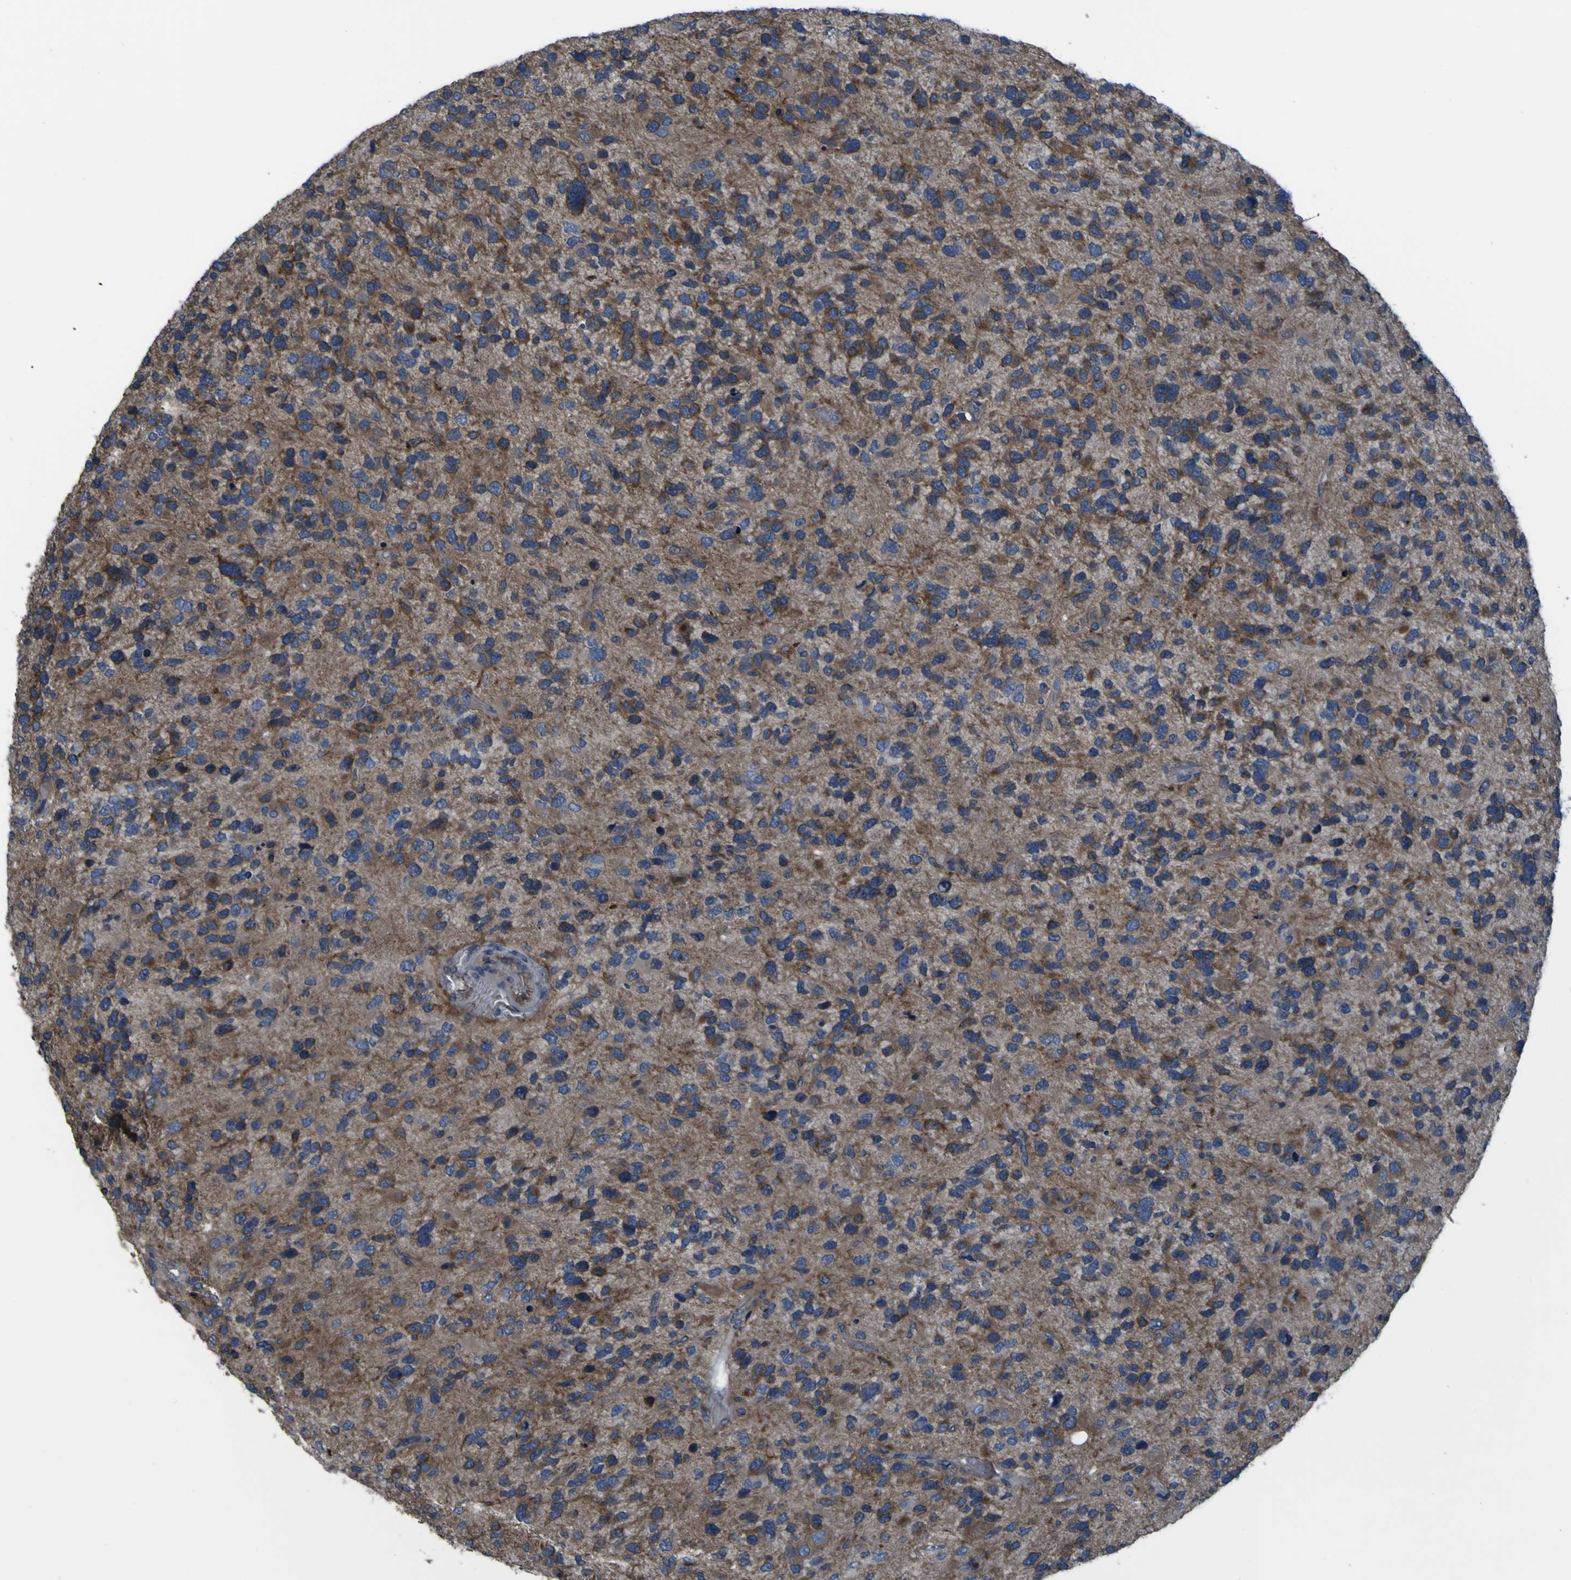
{"staining": {"intensity": "moderate", "quantity": ">75%", "location": "cytoplasmic/membranous"}, "tissue": "glioma", "cell_type": "Tumor cells", "image_type": "cancer", "snomed": [{"axis": "morphology", "description": "Glioma, malignant, High grade"}, {"axis": "topography", "description": "Brain"}], "caption": "Malignant glioma (high-grade) was stained to show a protein in brown. There is medium levels of moderate cytoplasmic/membranous expression in about >75% of tumor cells.", "gene": "GRAMD1A", "patient": {"sex": "female", "age": 58}}